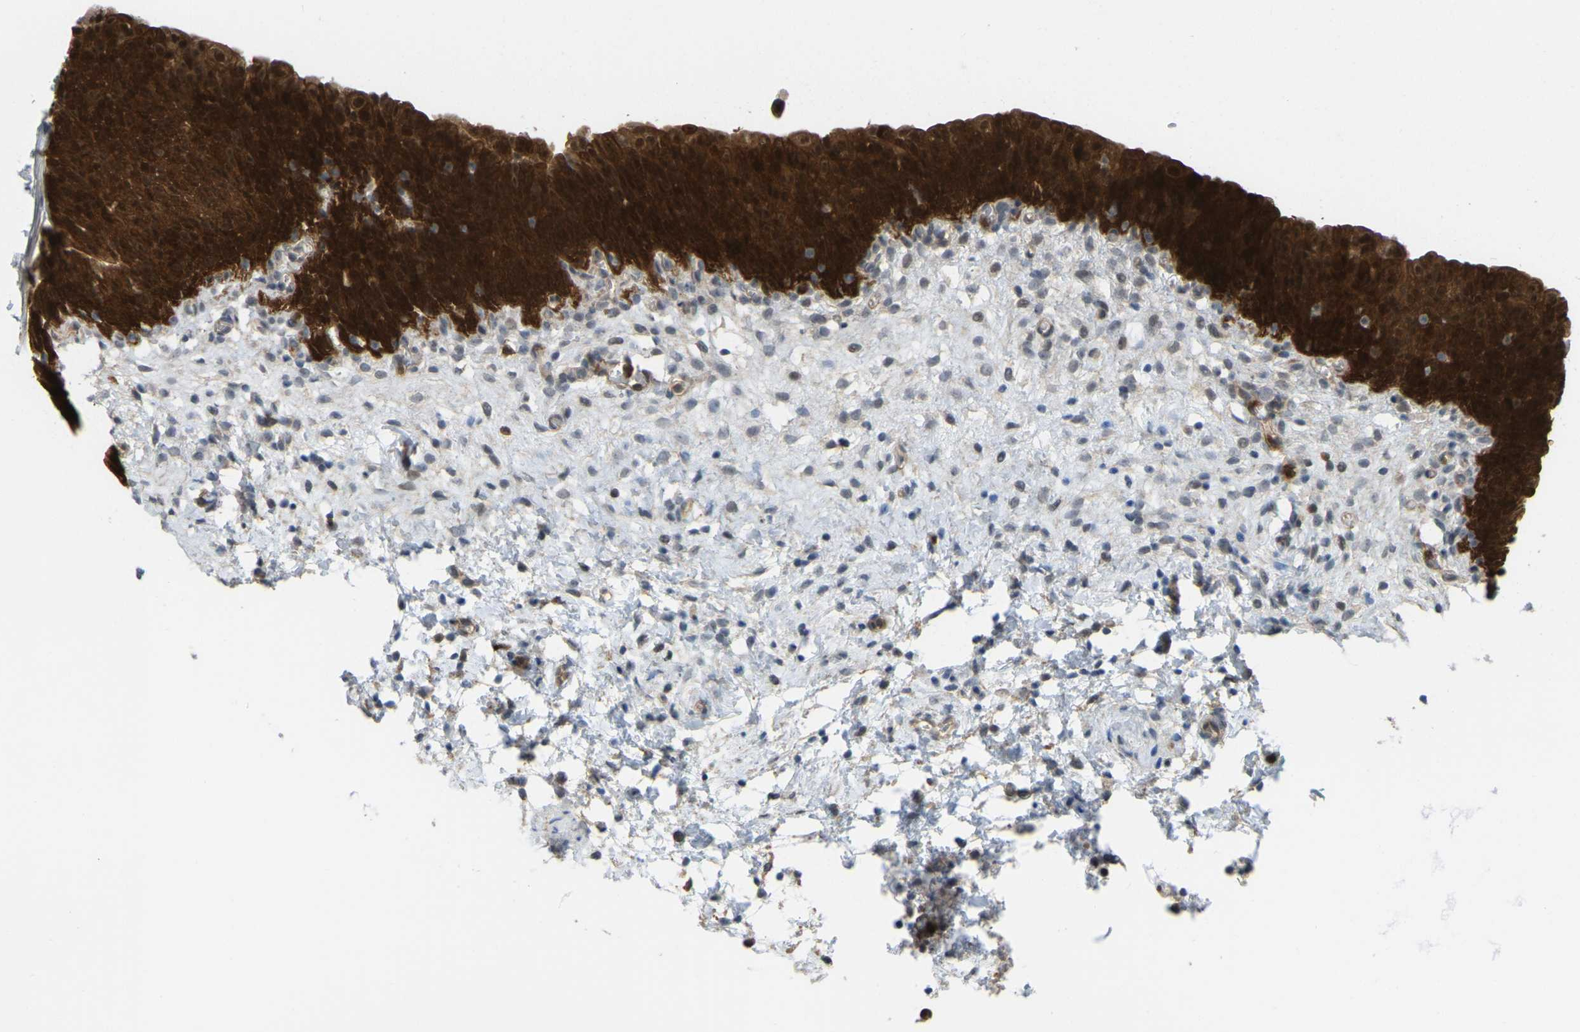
{"staining": {"intensity": "strong", "quantity": ">75%", "location": "cytoplasmic/membranous,nuclear"}, "tissue": "urinary bladder", "cell_type": "Urothelial cells", "image_type": "normal", "snomed": [{"axis": "morphology", "description": "Normal tissue, NOS"}, {"axis": "topography", "description": "Urinary bladder"}], "caption": "Protein expression analysis of normal human urinary bladder reveals strong cytoplasmic/membranous,nuclear positivity in about >75% of urothelial cells. (Stains: DAB (3,3'-diaminobenzidine) in brown, nuclei in blue, Microscopy: brightfield microscopy at high magnification).", "gene": "SERPINB5", "patient": {"sex": "male", "age": 37}}